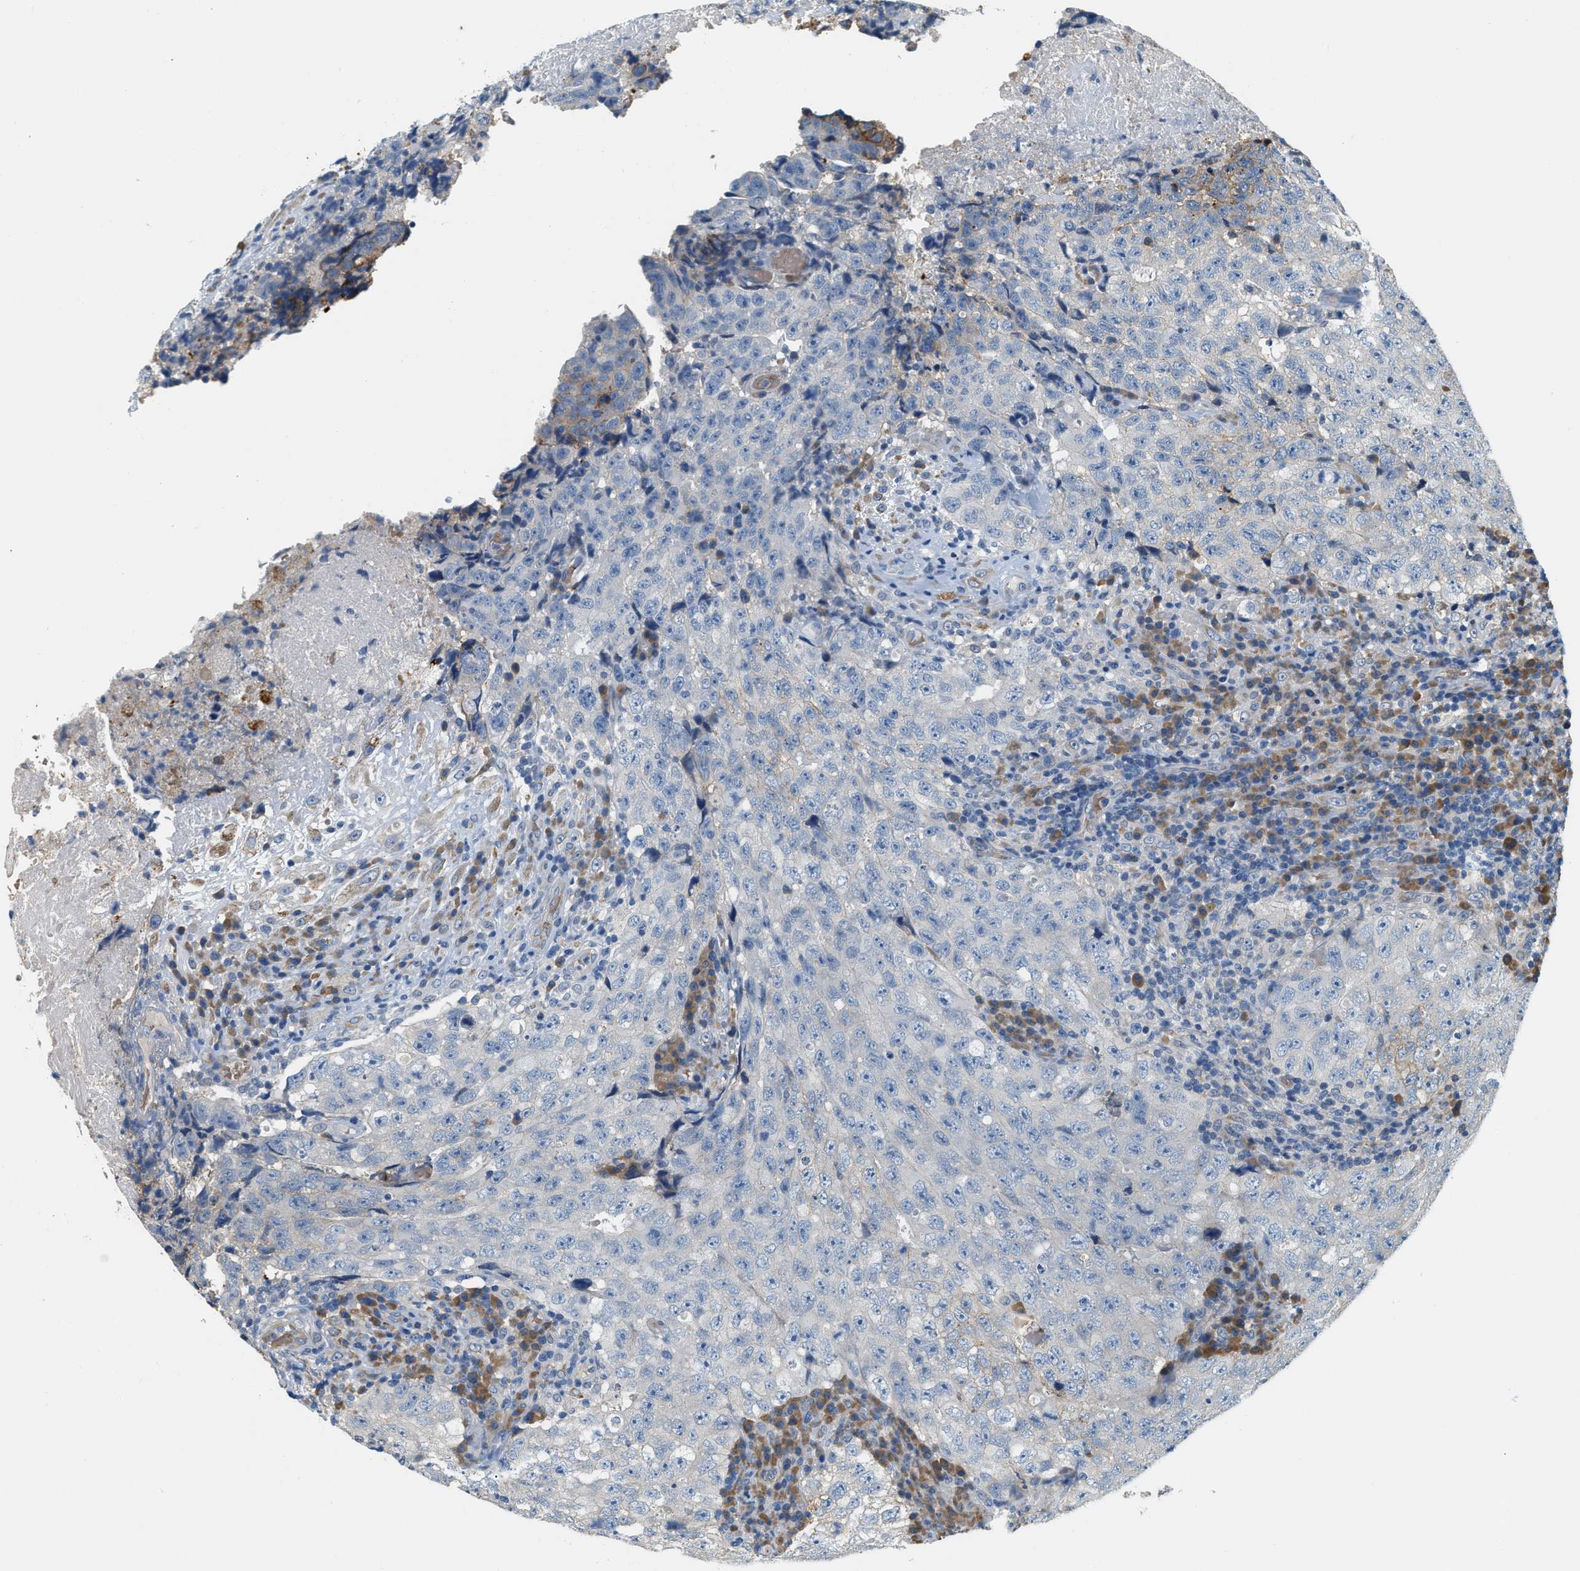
{"staining": {"intensity": "negative", "quantity": "none", "location": "none"}, "tissue": "testis cancer", "cell_type": "Tumor cells", "image_type": "cancer", "snomed": [{"axis": "morphology", "description": "Necrosis, NOS"}, {"axis": "morphology", "description": "Carcinoma, Embryonal, NOS"}, {"axis": "topography", "description": "Testis"}], "caption": "Tumor cells are negative for brown protein staining in testis embryonal carcinoma. (DAB (3,3'-diaminobenzidine) immunohistochemistry with hematoxylin counter stain).", "gene": "CYTH2", "patient": {"sex": "male", "age": 19}}